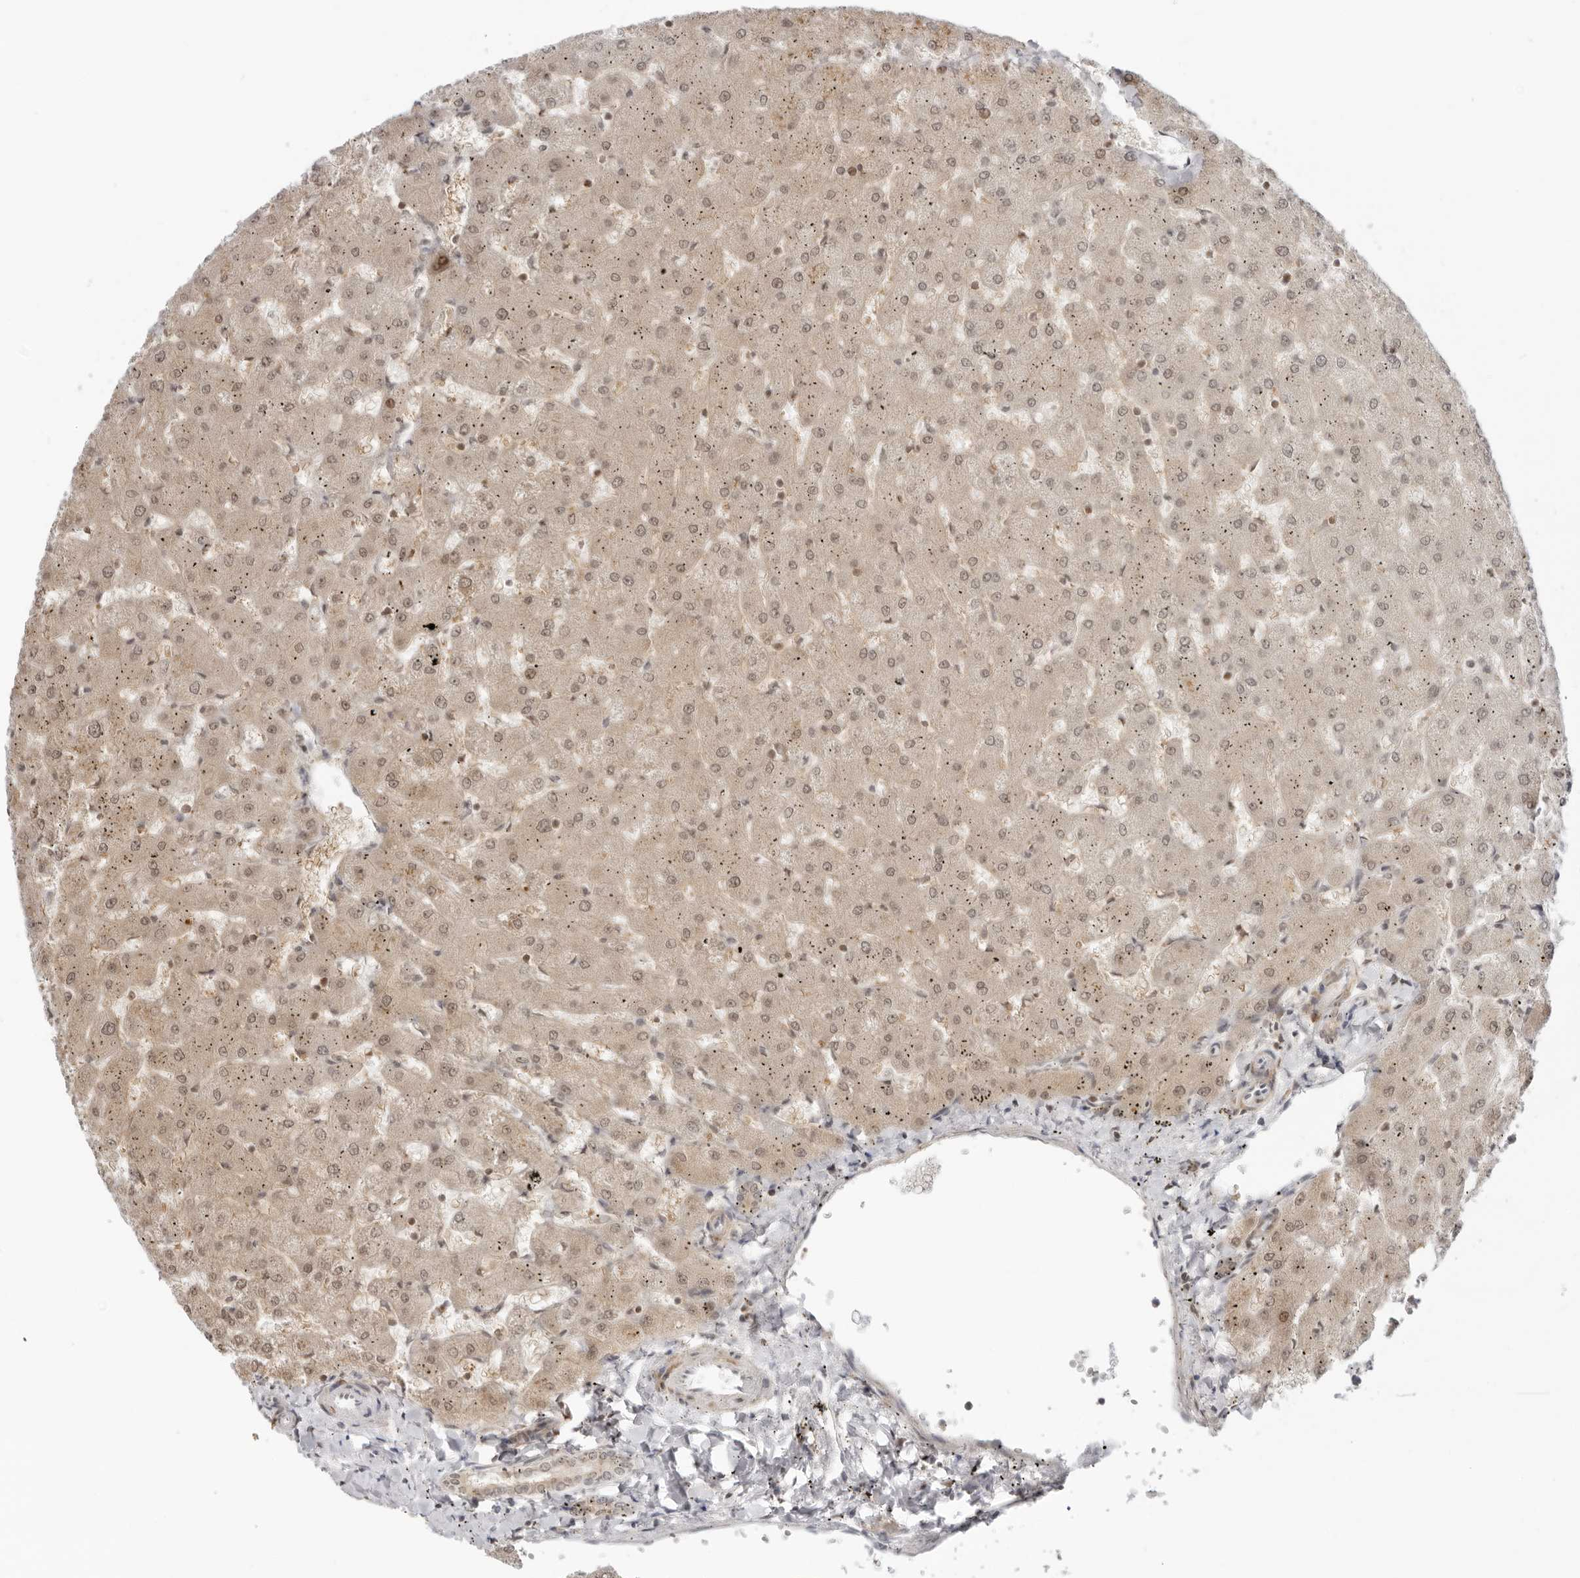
{"staining": {"intensity": "weak", "quantity": "<25%", "location": "cytoplasmic/membranous"}, "tissue": "liver", "cell_type": "Cholangiocytes", "image_type": "normal", "snomed": [{"axis": "morphology", "description": "Normal tissue, NOS"}, {"axis": "topography", "description": "Liver"}], "caption": "DAB (3,3'-diaminobenzidine) immunohistochemical staining of benign liver exhibits no significant expression in cholangiocytes. (Brightfield microscopy of DAB (3,3'-diaminobenzidine) immunohistochemistry at high magnification).", "gene": "RNF146", "patient": {"sex": "female", "age": 63}}